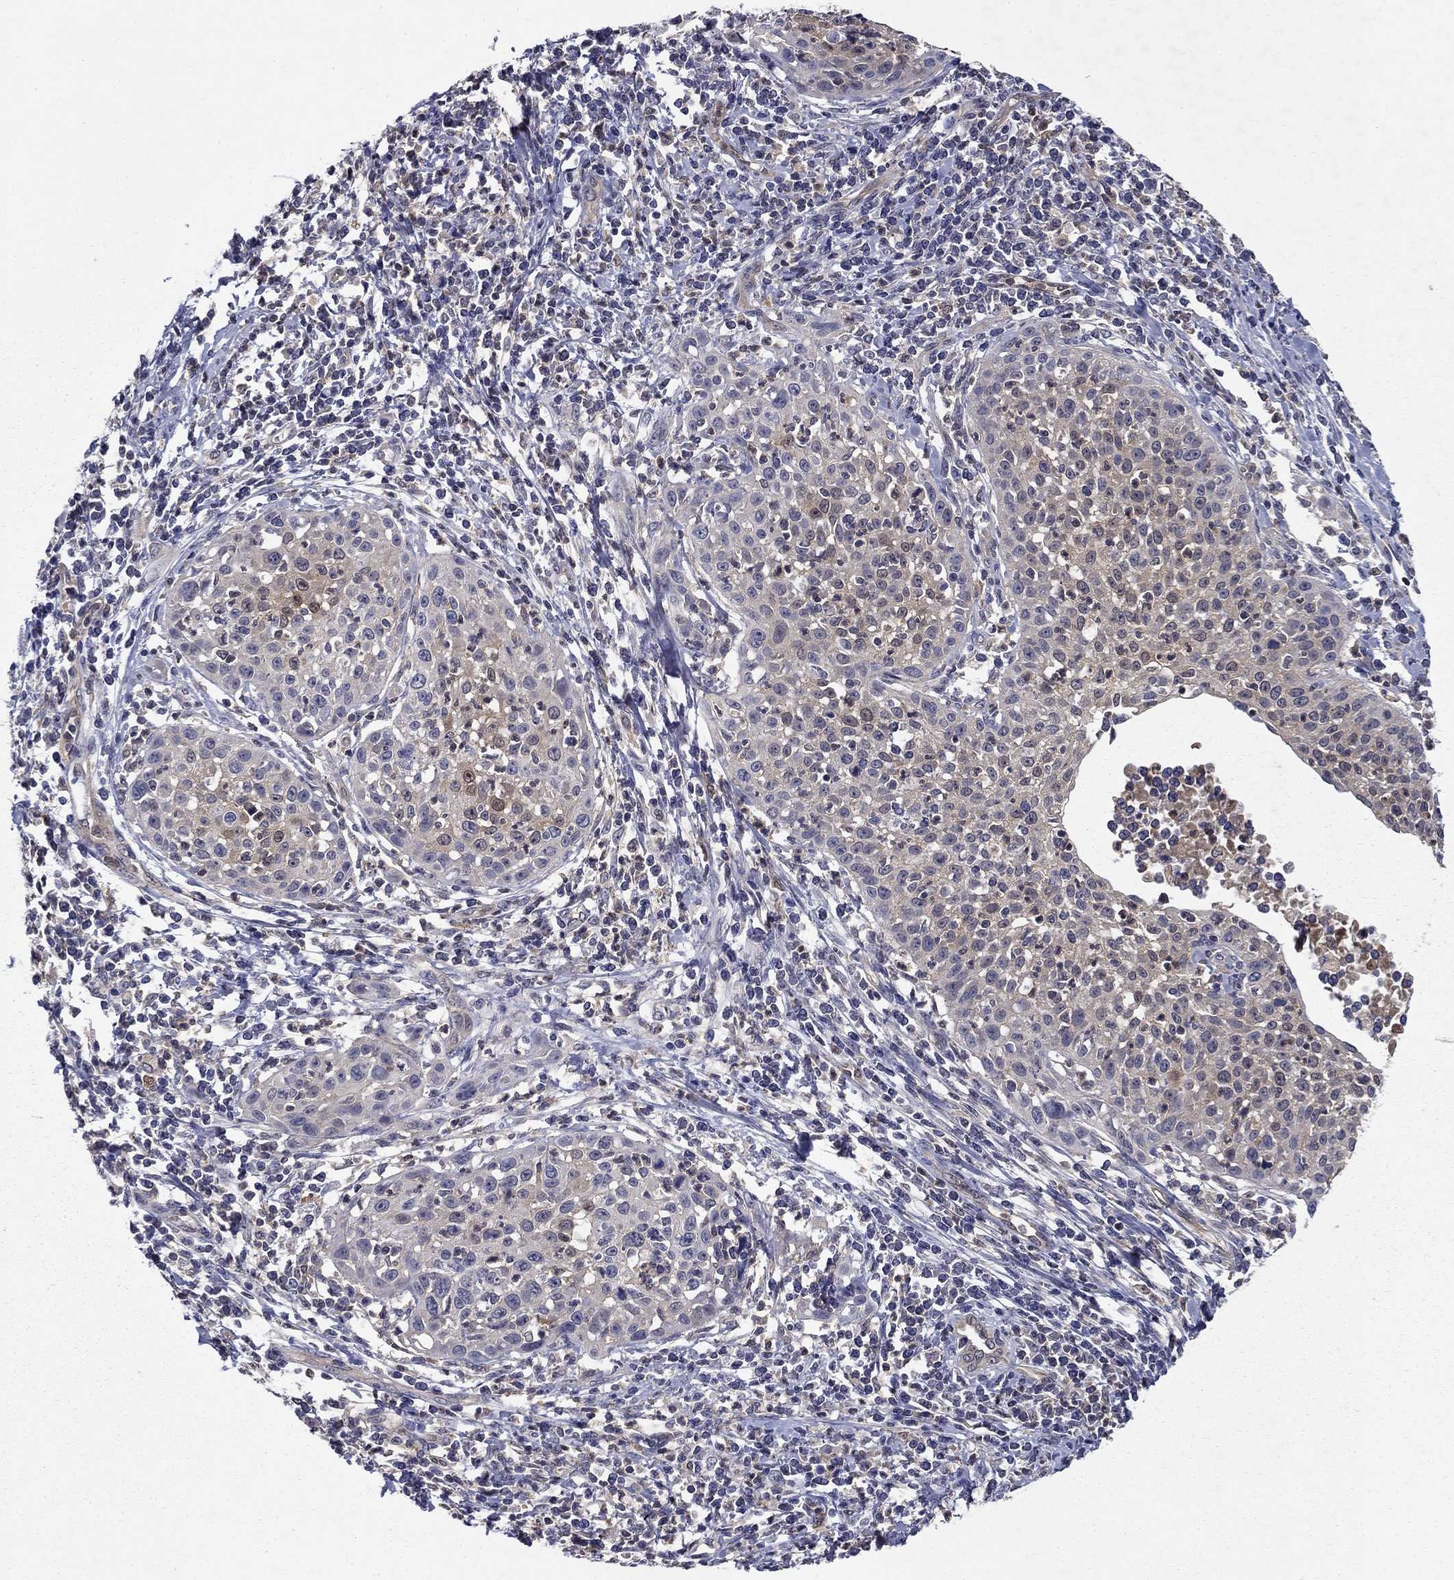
{"staining": {"intensity": "weak", "quantity": "25%-75%", "location": "cytoplasmic/membranous"}, "tissue": "cervical cancer", "cell_type": "Tumor cells", "image_type": "cancer", "snomed": [{"axis": "morphology", "description": "Squamous cell carcinoma, NOS"}, {"axis": "topography", "description": "Cervix"}], "caption": "Protein expression analysis of human cervical cancer reveals weak cytoplasmic/membranous staining in approximately 25%-75% of tumor cells.", "gene": "GLTP", "patient": {"sex": "female", "age": 26}}